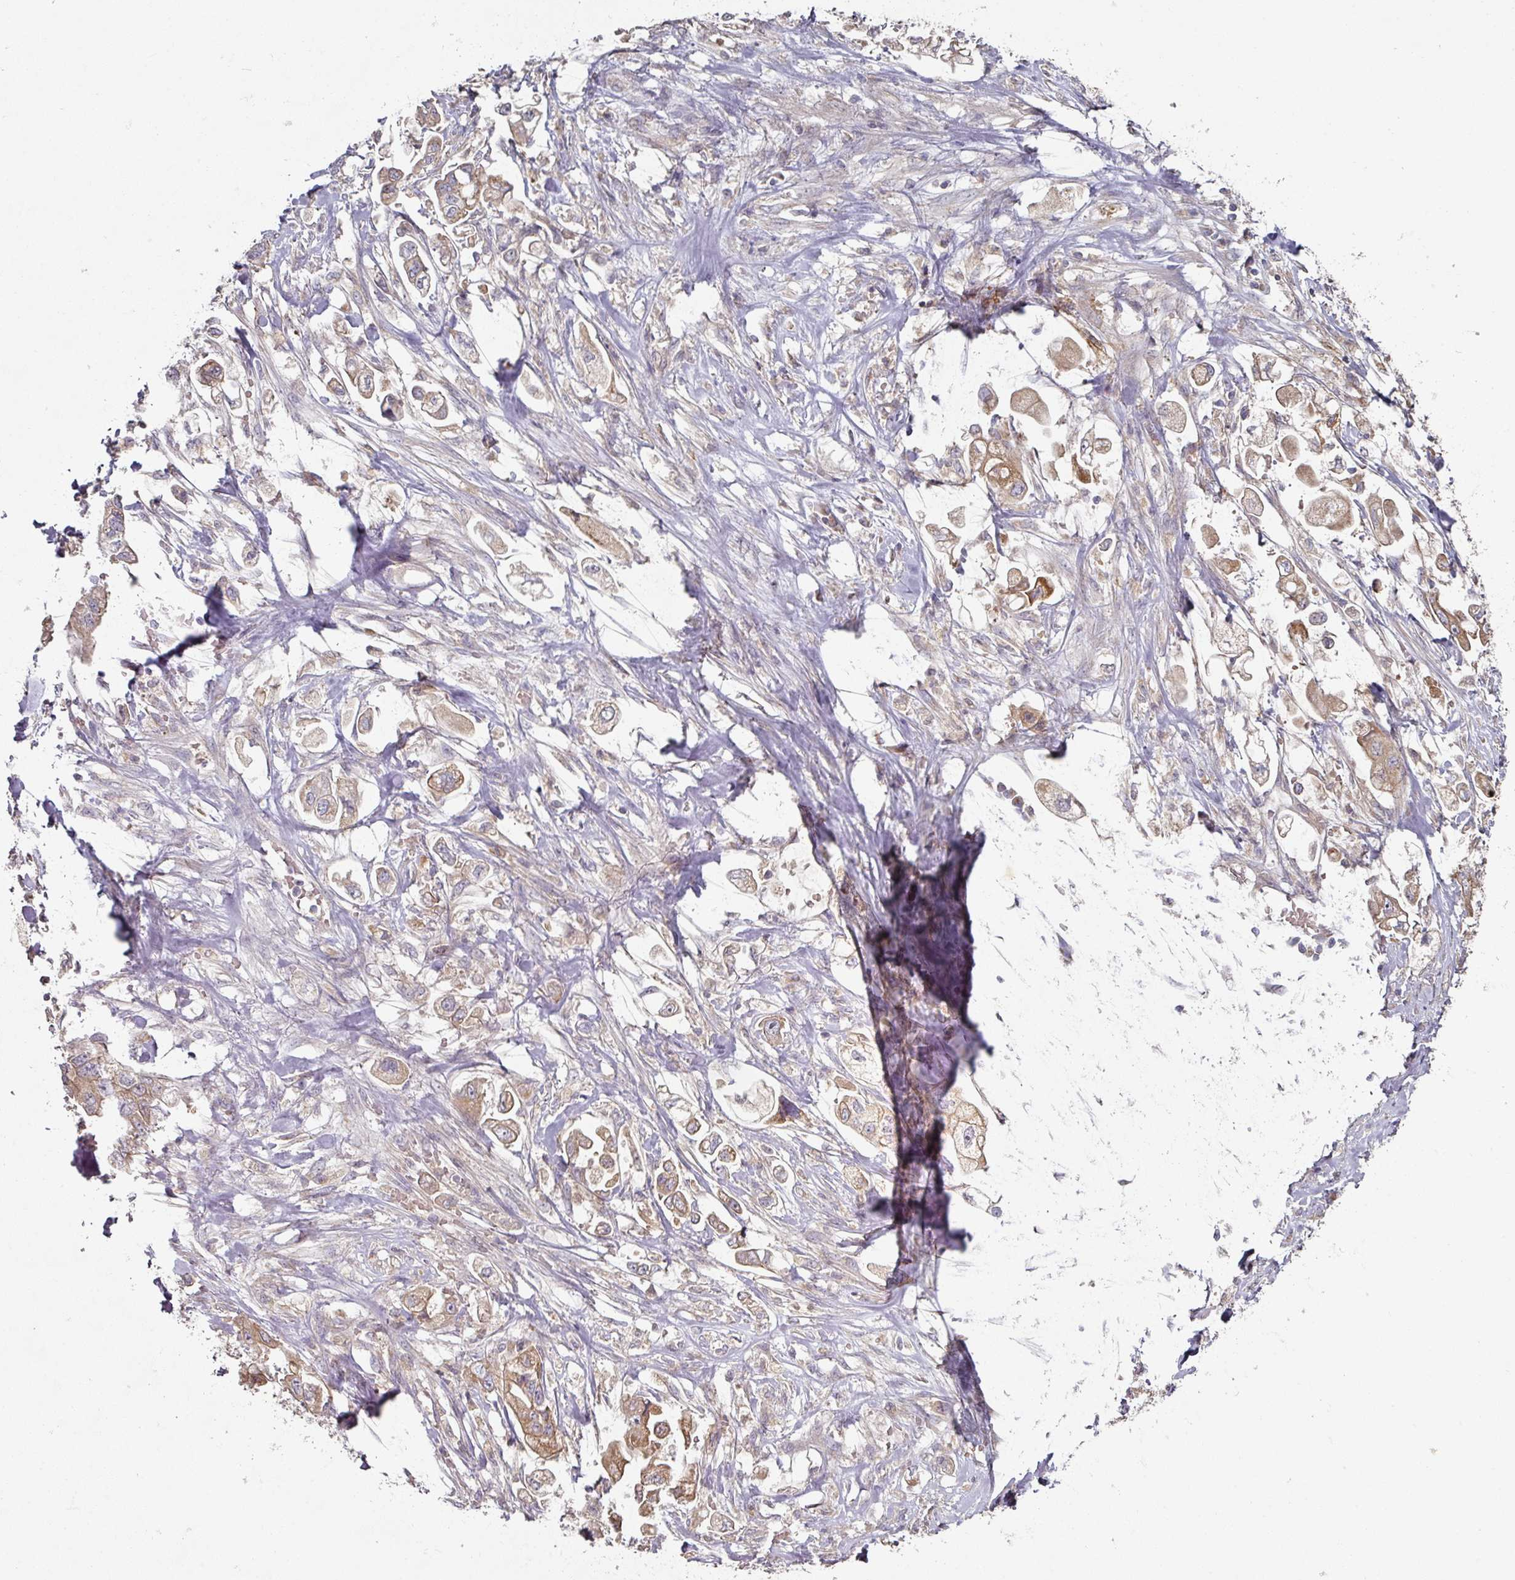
{"staining": {"intensity": "moderate", "quantity": ">75%", "location": "cytoplasmic/membranous"}, "tissue": "stomach cancer", "cell_type": "Tumor cells", "image_type": "cancer", "snomed": [{"axis": "morphology", "description": "Adenocarcinoma, NOS"}, {"axis": "topography", "description": "Stomach"}], "caption": "IHC micrograph of neoplastic tissue: human stomach adenocarcinoma stained using immunohistochemistry exhibits medium levels of moderate protein expression localized specifically in the cytoplasmic/membranous of tumor cells, appearing as a cytoplasmic/membranous brown color.", "gene": "DNAJC7", "patient": {"sex": "male", "age": 62}}